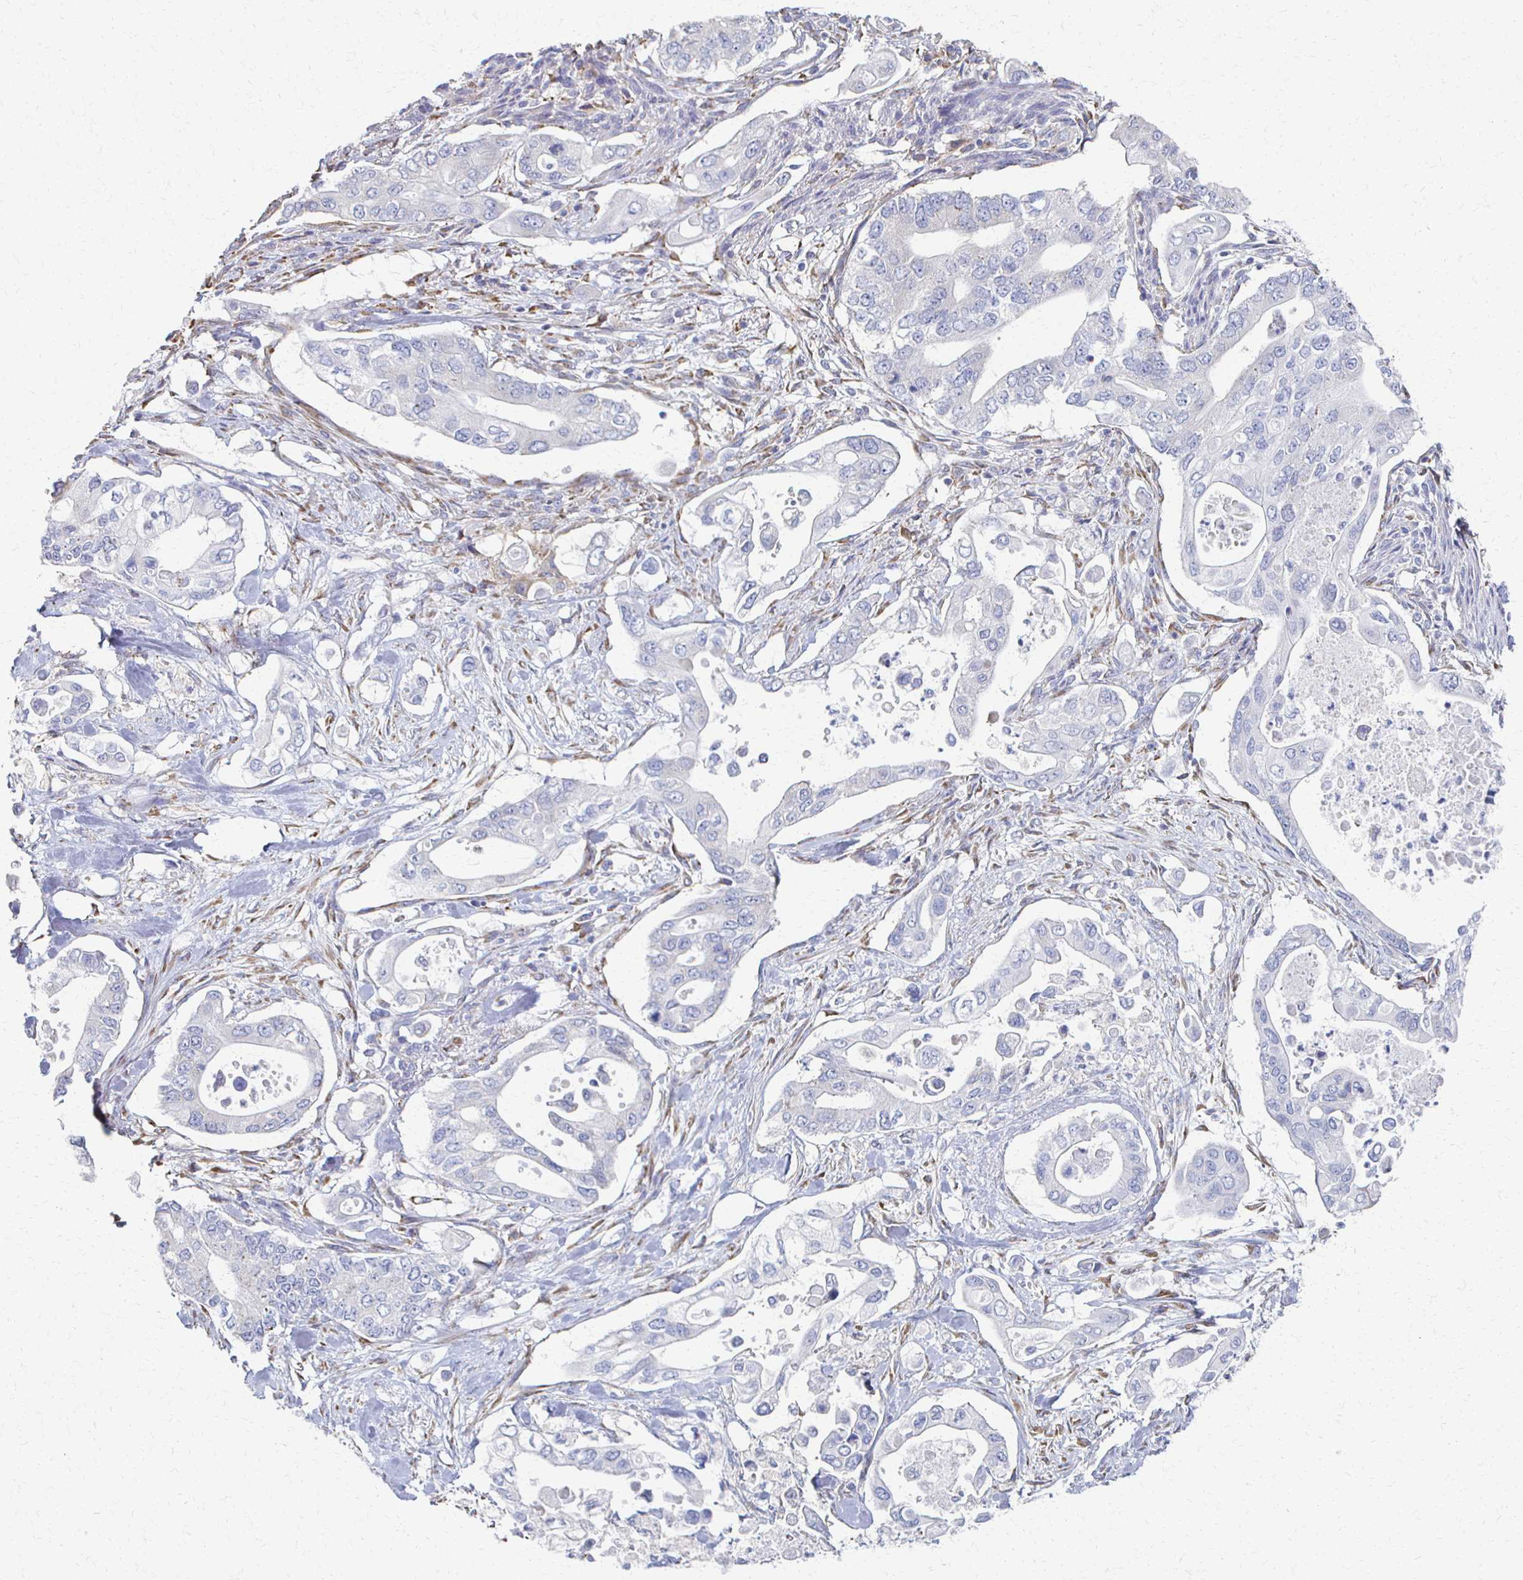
{"staining": {"intensity": "negative", "quantity": "none", "location": "none"}, "tissue": "pancreatic cancer", "cell_type": "Tumor cells", "image_type": "cancer", "snomed": [{"axis": "morphology", "description": "Adenocarcinoma, NOS"}, {"axis": "topography", "description": "Pancreas"}], "caption": "There is no significant expression in tumor cells of adenocarcinoma (pancreatic). (Stains: DAB immunohistochemistry (IHC) with hematoxylin counter stain, Microscopy: brightfield microscopy at high magnification).", "gene": "ATP1A3", "patient": {"sex": "female", "age": 63}}